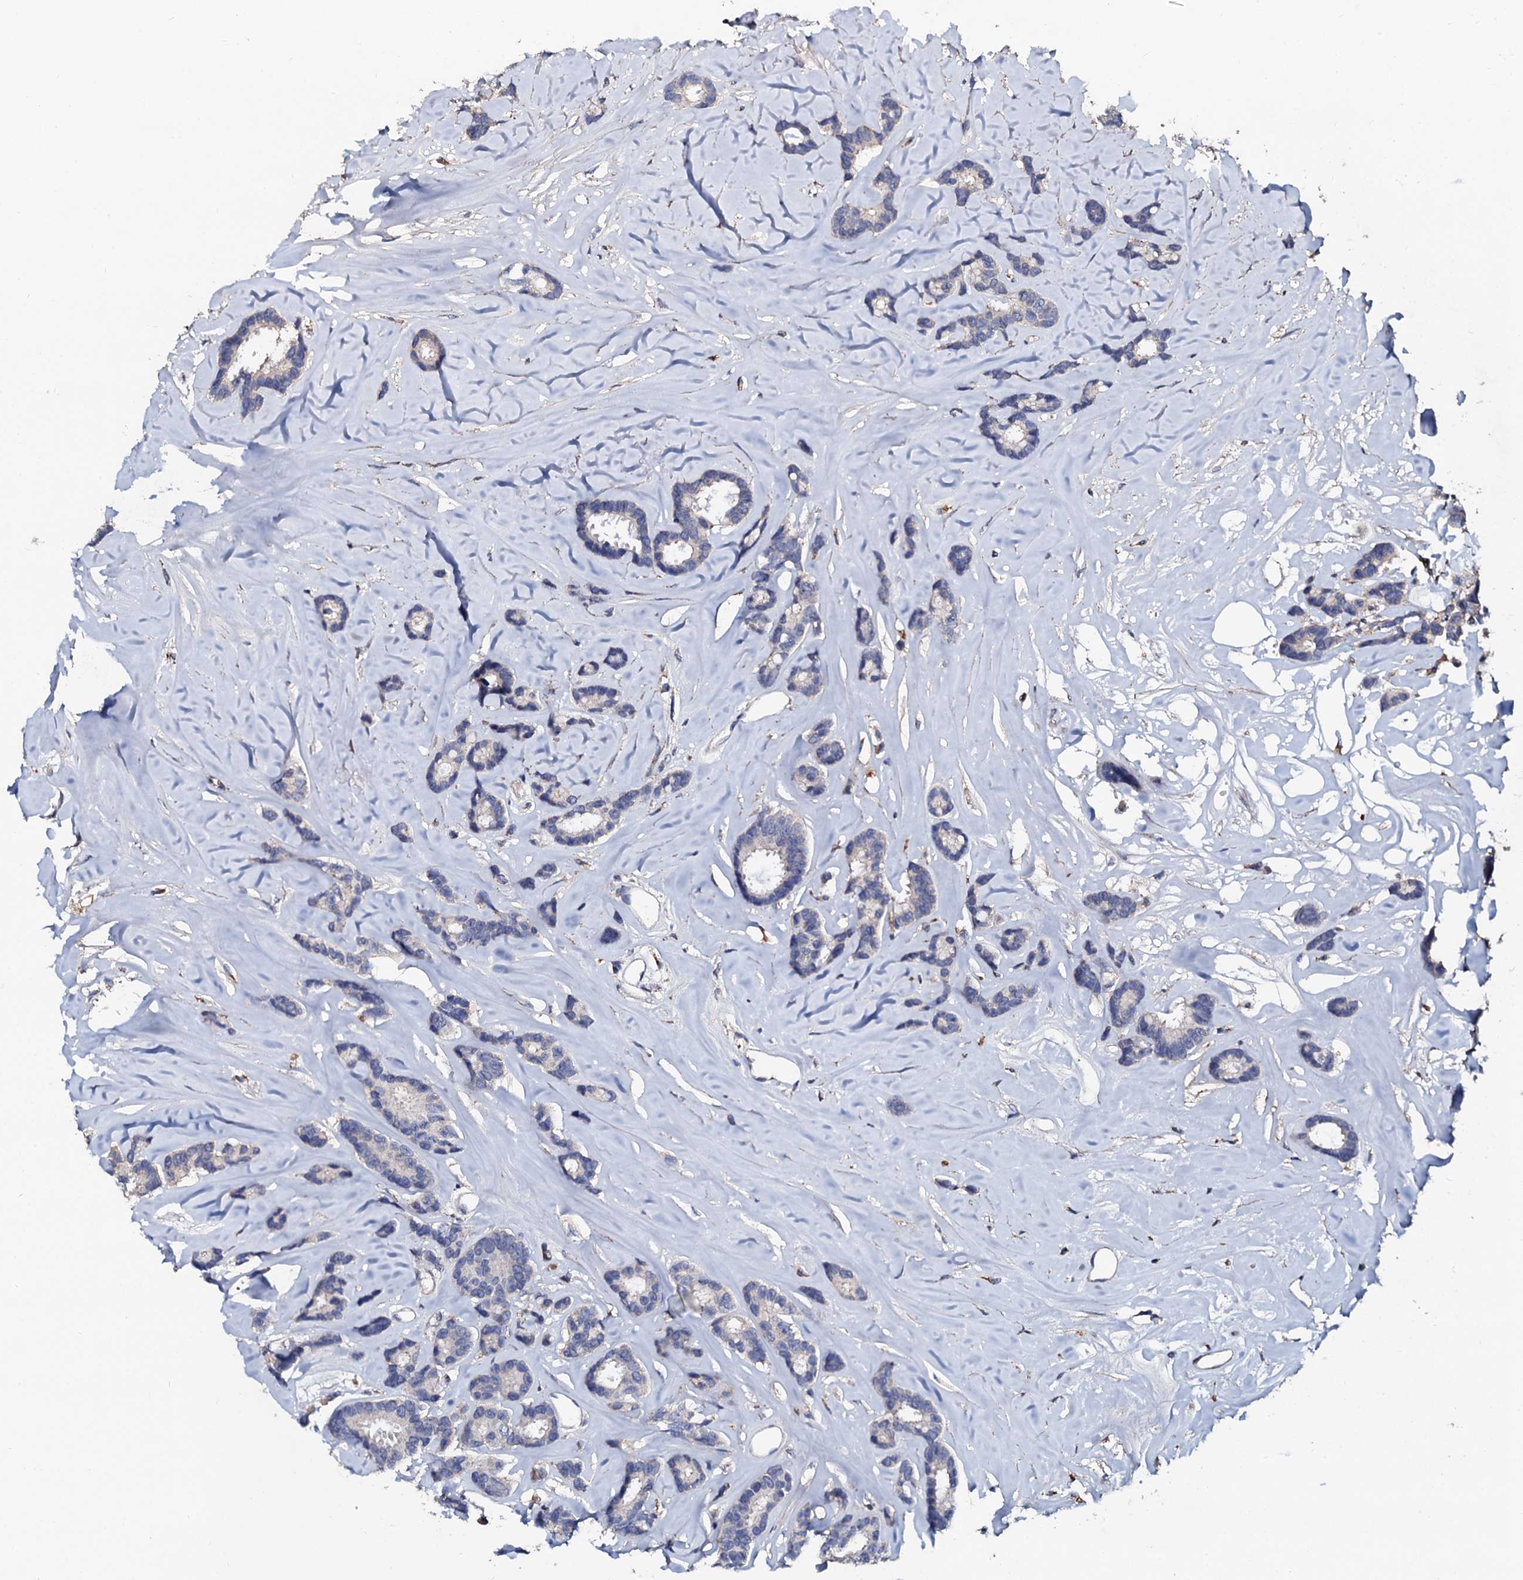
{"staining": {"intensity": "negative", "quantity": "none", "location": "none"}, "tissue": "breast cancer", "cell_type": "Tumor cells", "image_type": "cancer", "snomed": [{"axis": "morphology", "description": "Duct carcinoma"}, {"axis": "topography", "description": "Breast"}], "caption": "A micrograph of intraductal carcinoma (breast) stained for a protein exhibits no brown staining in tumor cells. (Stains: DAB (3,3'-diaminobenzidine) immunohistochemistry with hematoxylin counter stain, Microscopy: brightfield microscopy at high magnification).", "gene": "SLC37A4", "patient": {"sex": "female", "age": 87}}